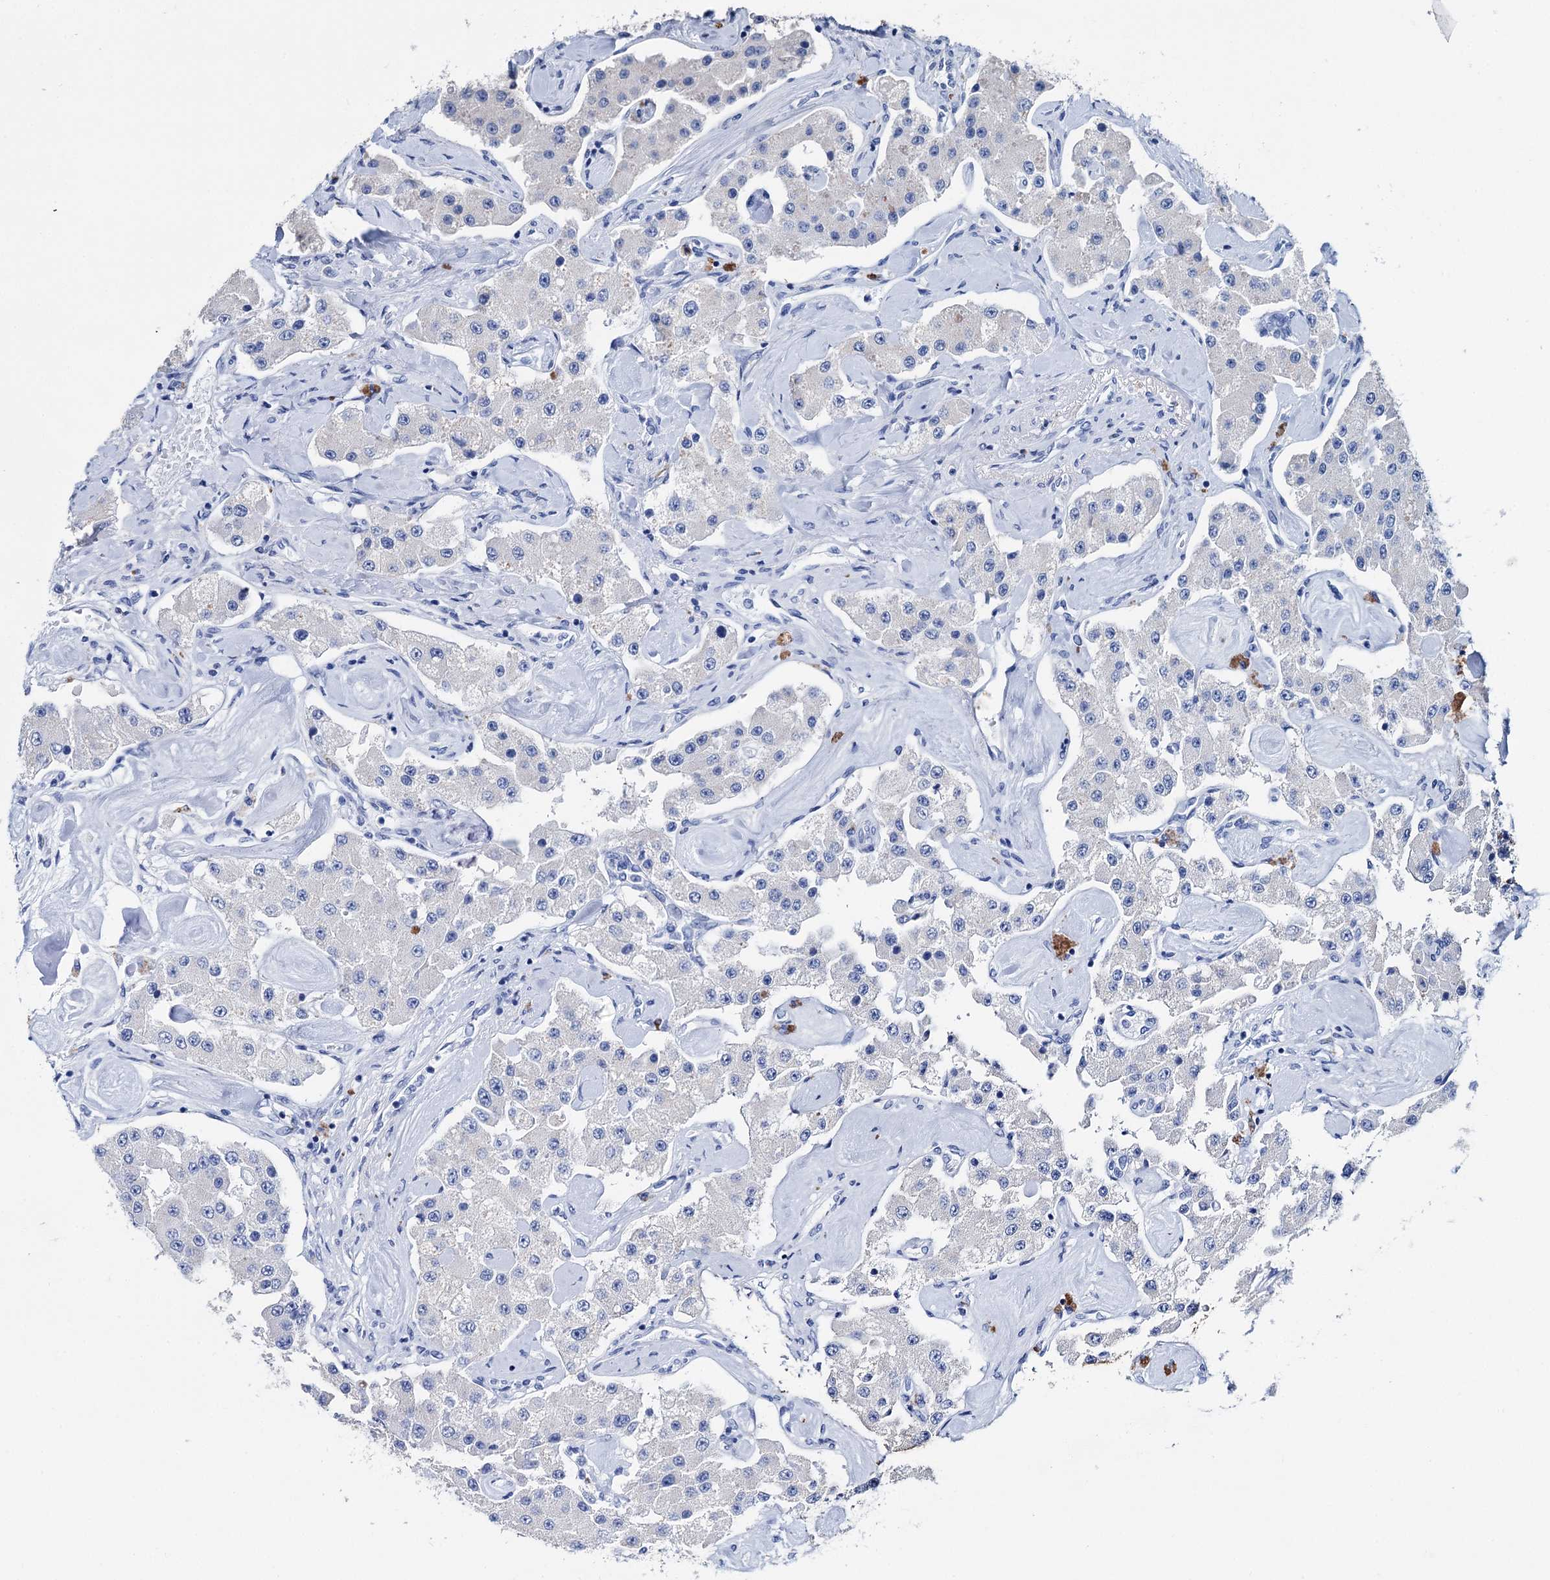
{"staining": {"intensity": "negative", "quantity": "none", "location": "none"}, "tissue": "carcinoid", "cell_type": "Tumor cells", "image_type": "cancer", "snomed": [{"axis": "morphology", "description": "Carcinoid, malignant, NOS"}, {"axis": "topography", "description": "Pancreas"}], "caption": "The photomicrograph reveals no staining of tumor cells in carcinoid.", "gene": "BRINP1", "patient": {"sex": "male", "age": 41}}